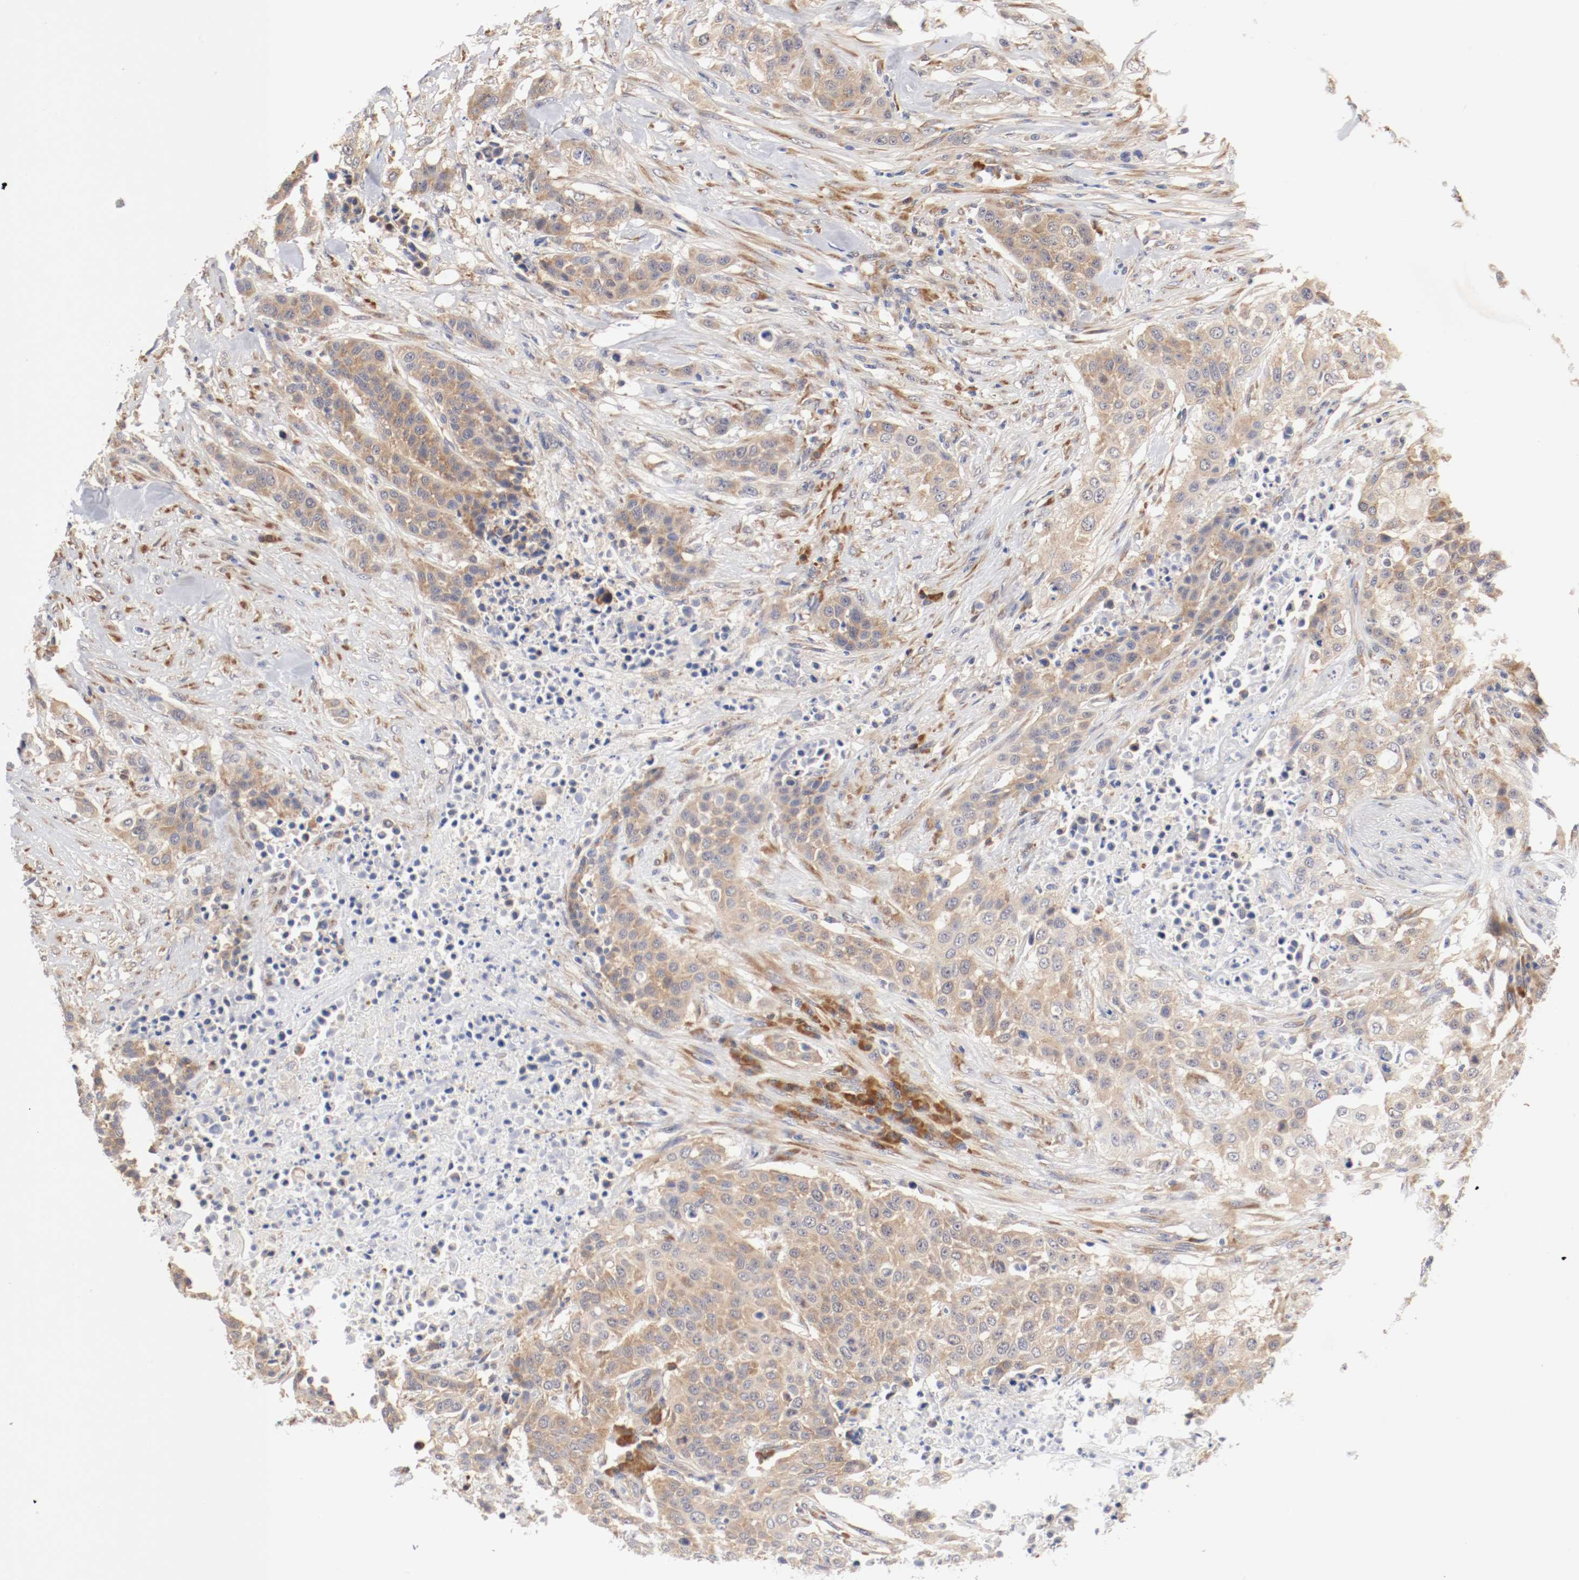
{"staining": {"intensity": "weak", "quantity": ">75%", "location": "cytoplasmic/membranous"}, "tissue": "urothelial cancer", "cell_type": "Tumor cells", "image_type": "cancer", "snomed": [{"axis": "morphology", "description": "Urothelial carcinoma, High grade"}, {"axis": "topography", "description": "Urinary bladder"}], "caption": "Urothelial carcinoma (high-grade) was stained to show a protein in brown. There is low levels of weak cytoplasmic/membranous expression in about >75% of tumor cells.", "gene": "FKBP3", "patient": {"sex": "male", "age": 74}}